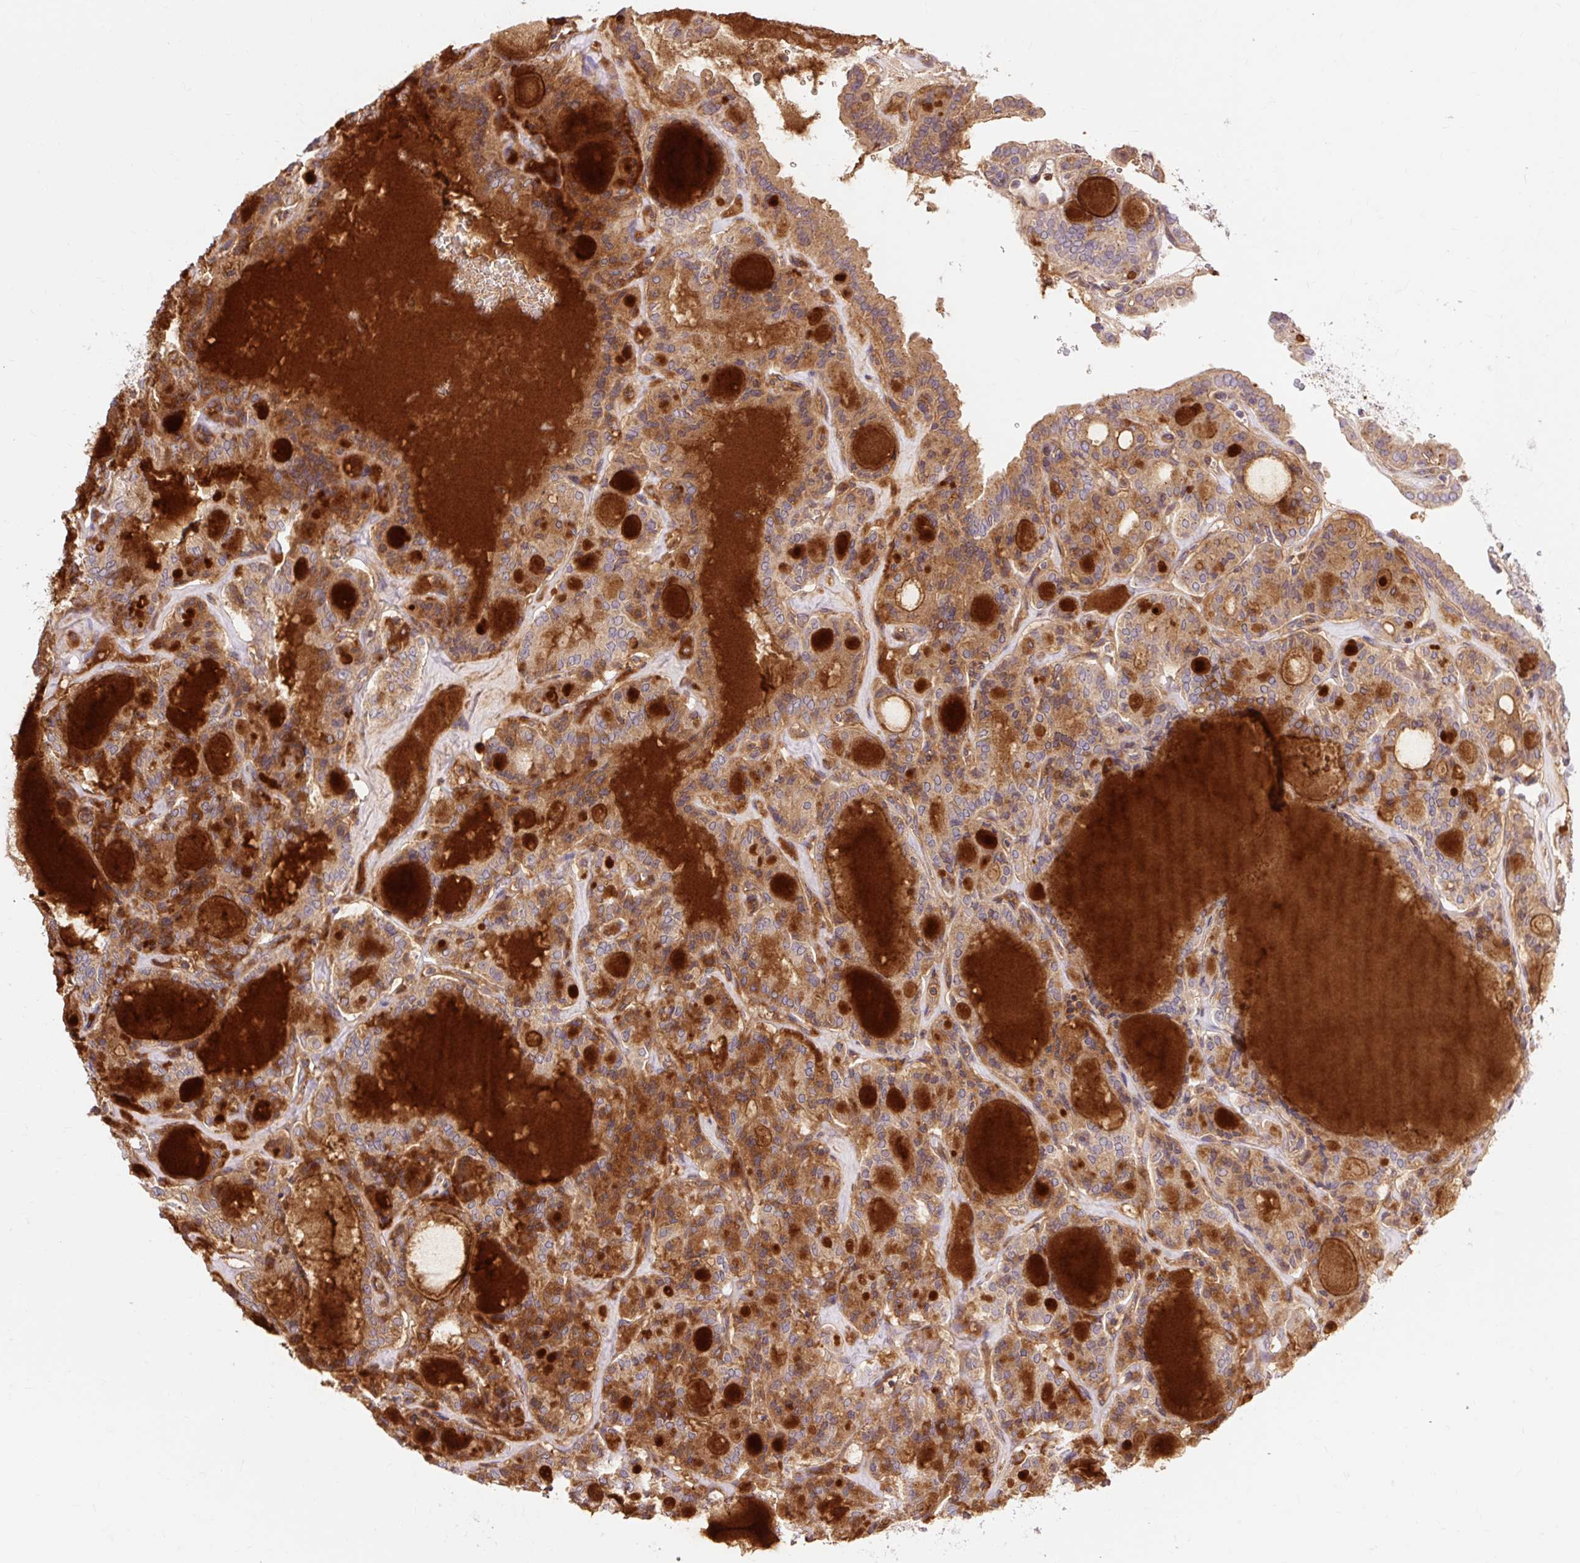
{"staining": {"intensity": "moderate", "quantity": "25%-75%", "location": "cytoplasmic/membranous"}, "tissue": "thyroid cancer", "cell_type": "Tumor cells", "image_type": "cancer", "snomed": [{"axis": "morphology", "description": "Papillary adenocarcinoma, NOS"}, {"axis": "topography", "description": "Thyroid gland"}], "caption": "A brown stain highlights moderate cytoplasmic/membranous expression of a protein in human papillary adenocarcinoma (thyroid) tumor cells.", "gene": "TRIAP1", "patient": {"sex": "male", "age": 87}}